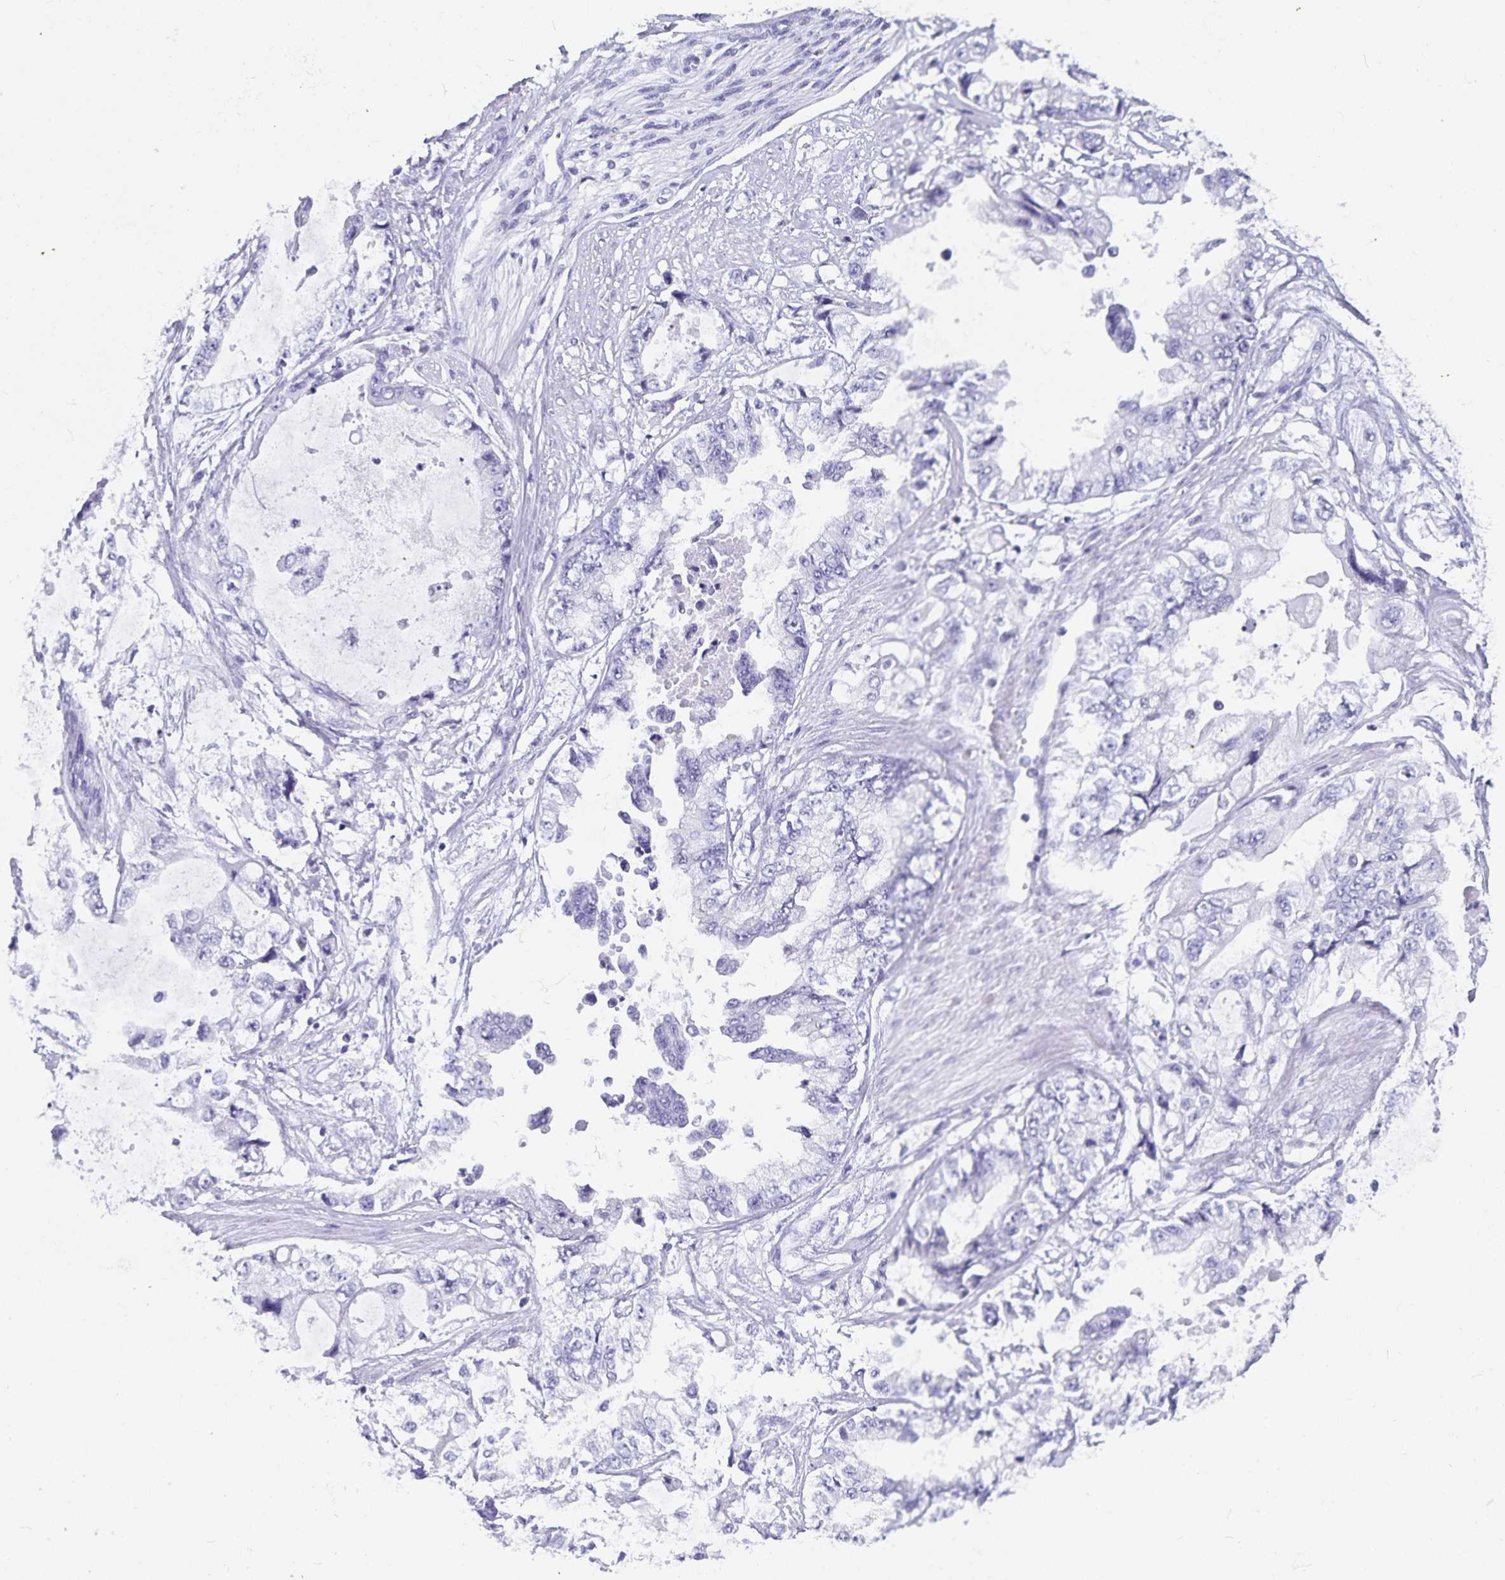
{"staining": {"intensity": "negative", "quantity": "none", "location": "none"}, "tissue": "stomach cancer", "cell_type": "Tumor cells", "image_type": "cancer", "snomed": [{"axis": "morphology", "description": "Adenocarcinoma, NOS"}, {"axis": "topography", "description": "Pancreas"}, {"axis": "topography", "description": "Stomach, upper"}, {"axis": "topography", "description": "Stomach"}], "caption": "Protein analysis of adenocarcinoma (stomach) displays no significant staining in tumor cells.", "gene": "PLAC1", "patient": {"sex": "male", "age": 77}}